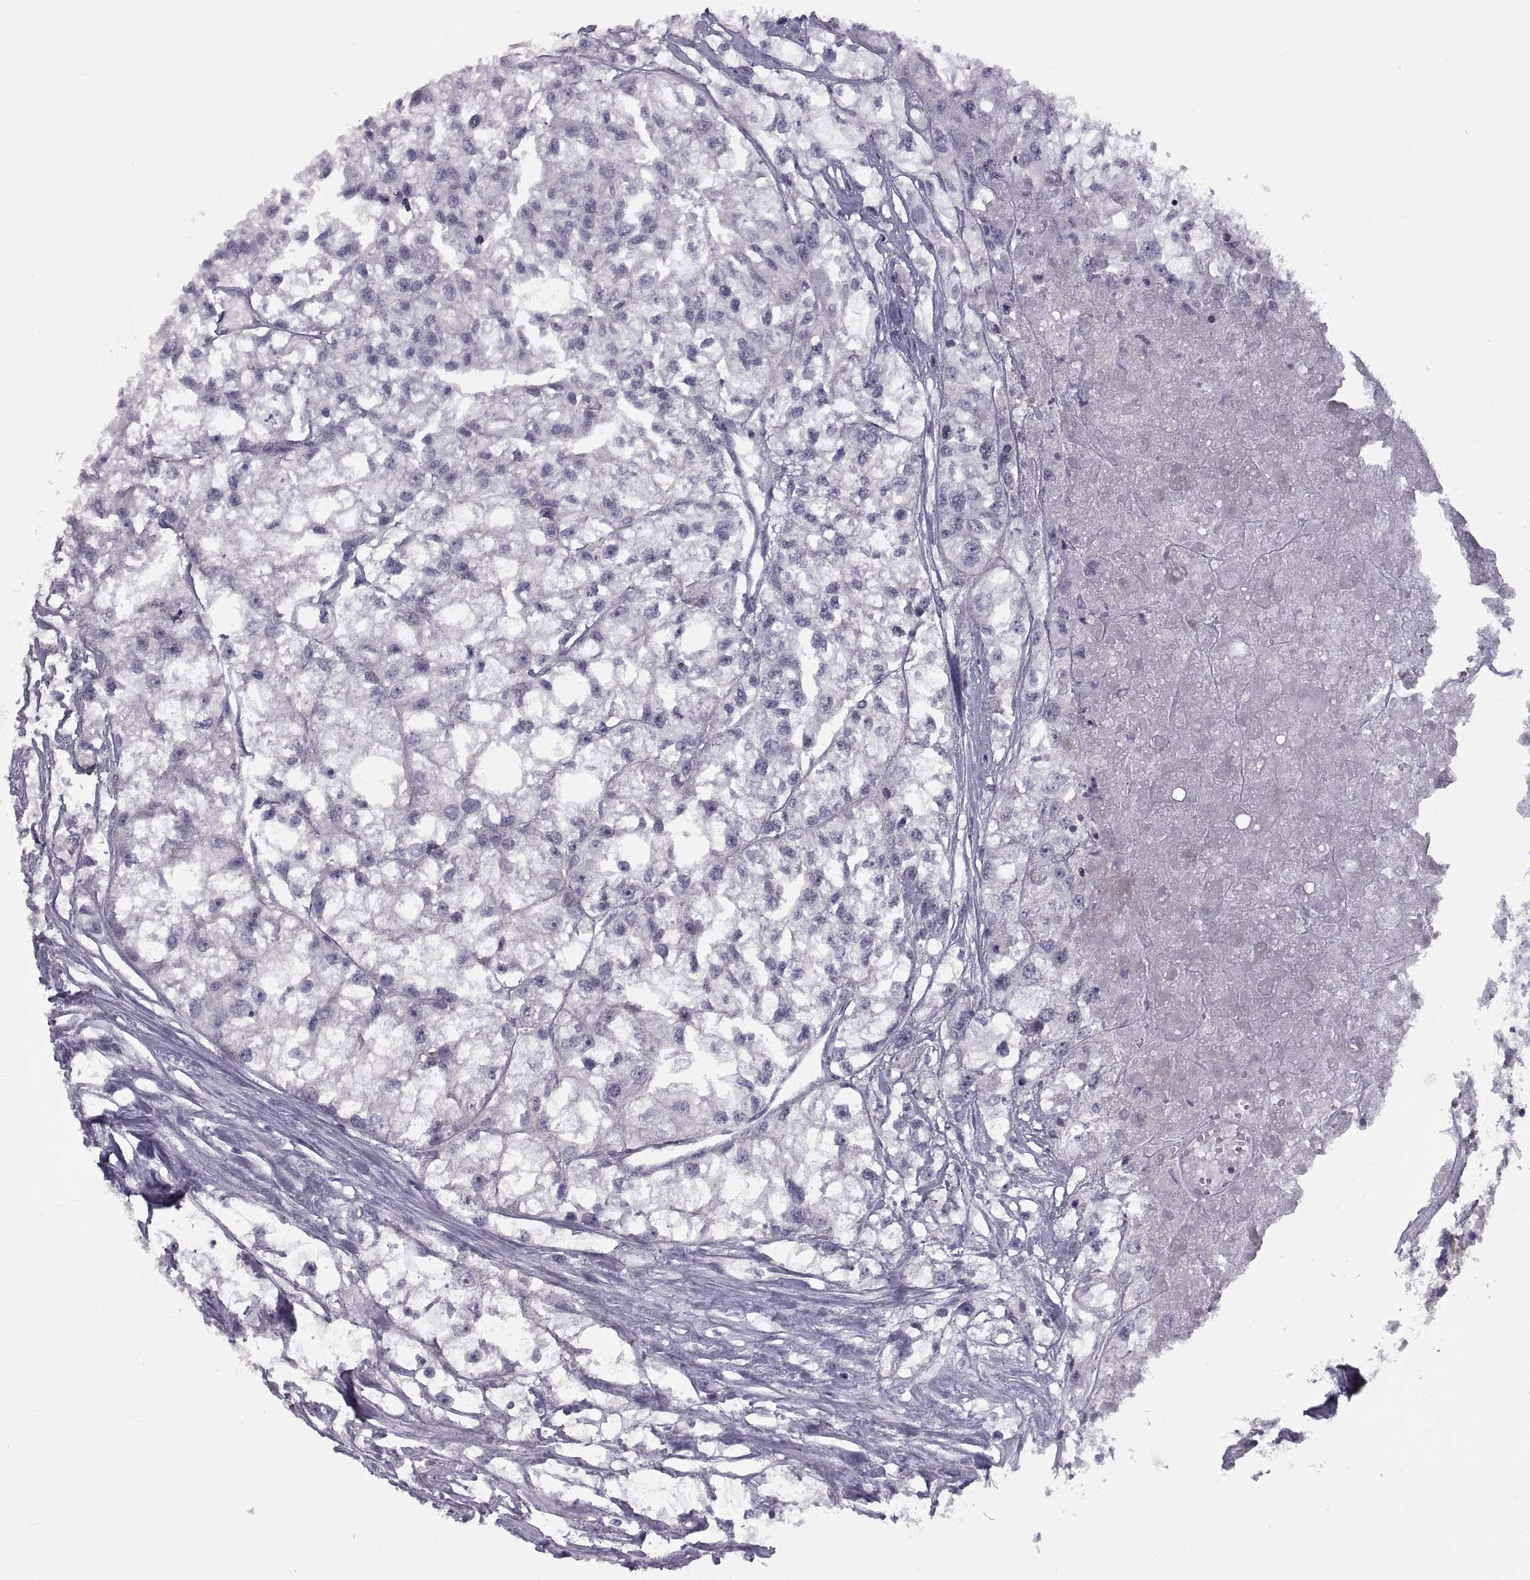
{"staining": {"intensity": "negative", "quantity": "none", "location": "none"}, "tissue": "renal cancer", "cell_type": "Tumor cells", "image_type": "cancer", "snomed": [{"axis": "morphology", "description": "Adenocarcinoma, NOS"}, {"axis": "topography", "description": "Kidney"}], "caption": "Immunohistochemistry (IHC) photomicrograph of renal cancer stained for a protein (brown), which exhibits no expression in tumor cells.", "gene": "TMEM158", "patient": {"sex": "male", "age": 56}}